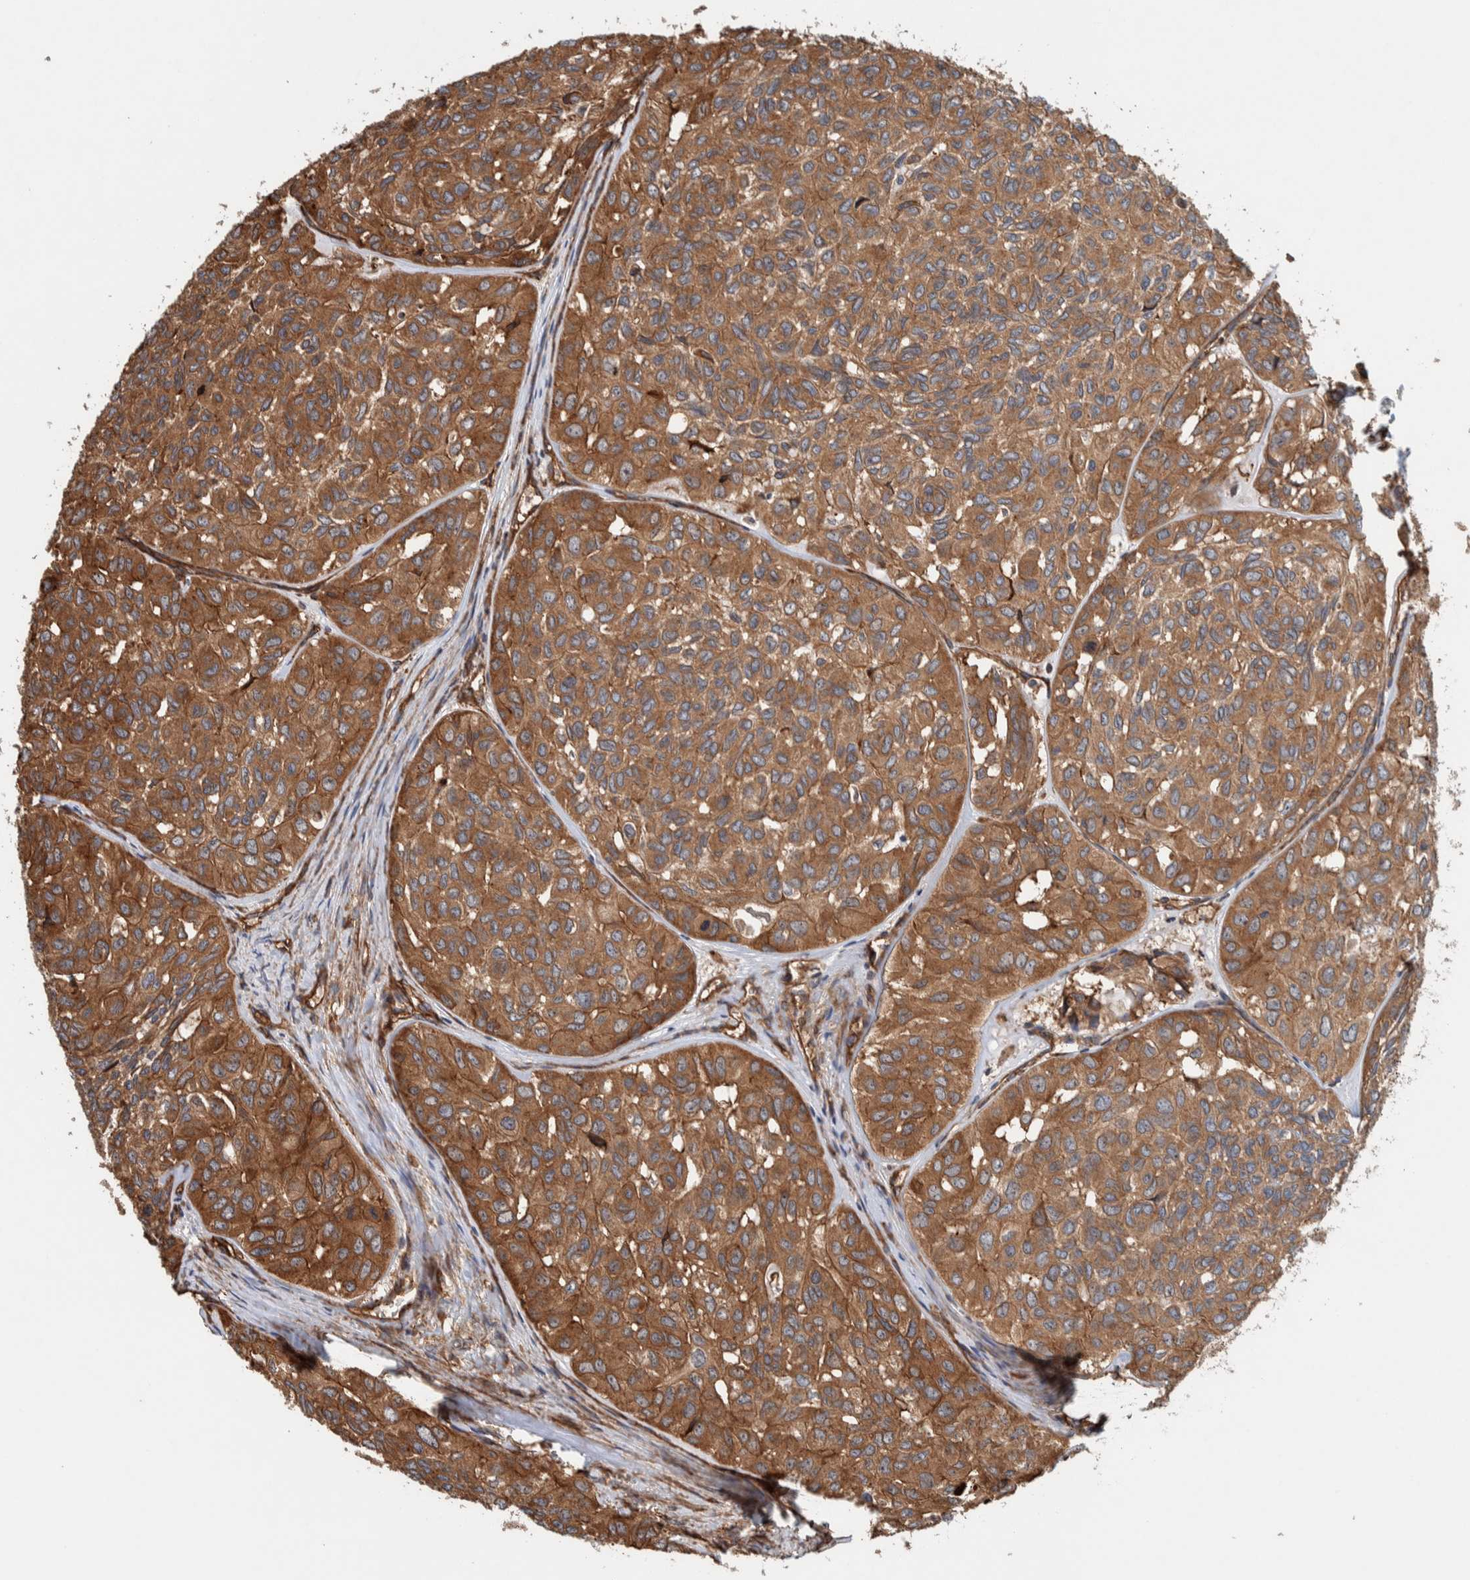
{"staining": {"intensity": "moderate", "quantity": ">75%", "location": "cytoplasmic/membranous"}, "tissue": "head and neck cancer", "cell_type": "Tumor cells", "image_type": "cancer", "snomed": [{"axis": "morphology", "description": "Adenocarcinoma, NOS"}, {"axis": "topography", "description": "Salivary gland, NOS"}, {"axis": "topography", "description": "Head-Neck"}], "caption": "A histopathology image showing moderate cytoplasmic/membranous staining in about >75% of tumor cells in head and neck cancer (adenocarcinoma), as visualized by brown immunohistochemical staining.", "gene": "PKD1L1", "patient": {"sex": "female", "age": 76}}